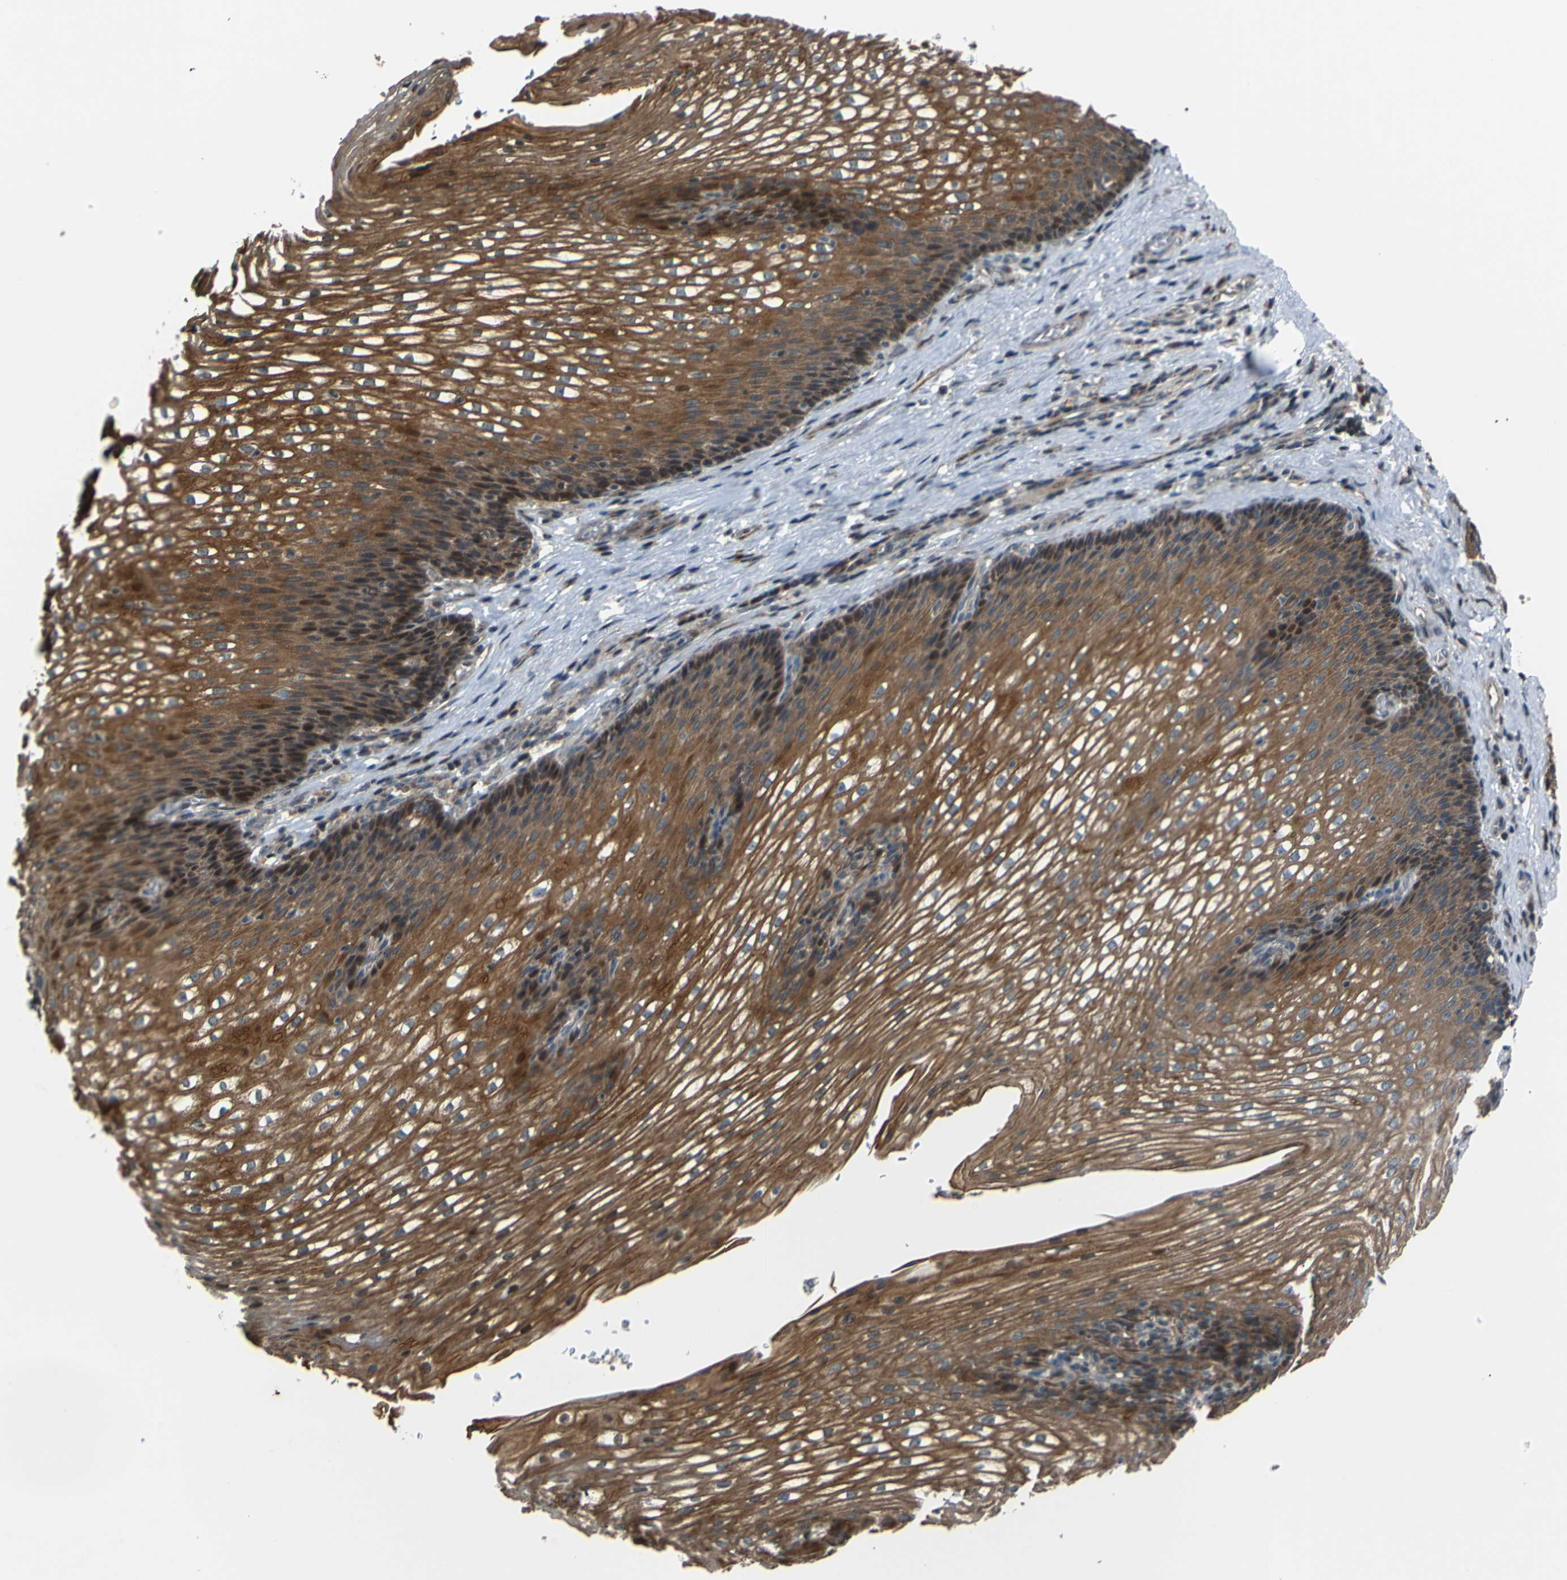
{"staining": {"intensity": "moderate", "quantity": ">75%", "location": "cytoplasmic/membranous"}, "tissue": "esophagus", "cell_type": "Squamous epithelial cells", "image_type": "normal", "snomed": [{"axis": "morphology", "description": "Normal tissue, NOS"}, {"axis": "topography", "description": "Esophagus"}], "caption": "Immunohistochemistry staining of normal esophagus, which shows medium levels of moderate cytoplasmic/membranous expression in about >75% of squamous epithelial cells indicating moderate cytoplasmic/membranous protein staining. The staining was performed using DAB (brown) for protein detection and nuclei were counterstained in hematoxylin (blue).", "gene": "AKAP9", "patient": {"sex": "male", "age": 48}}